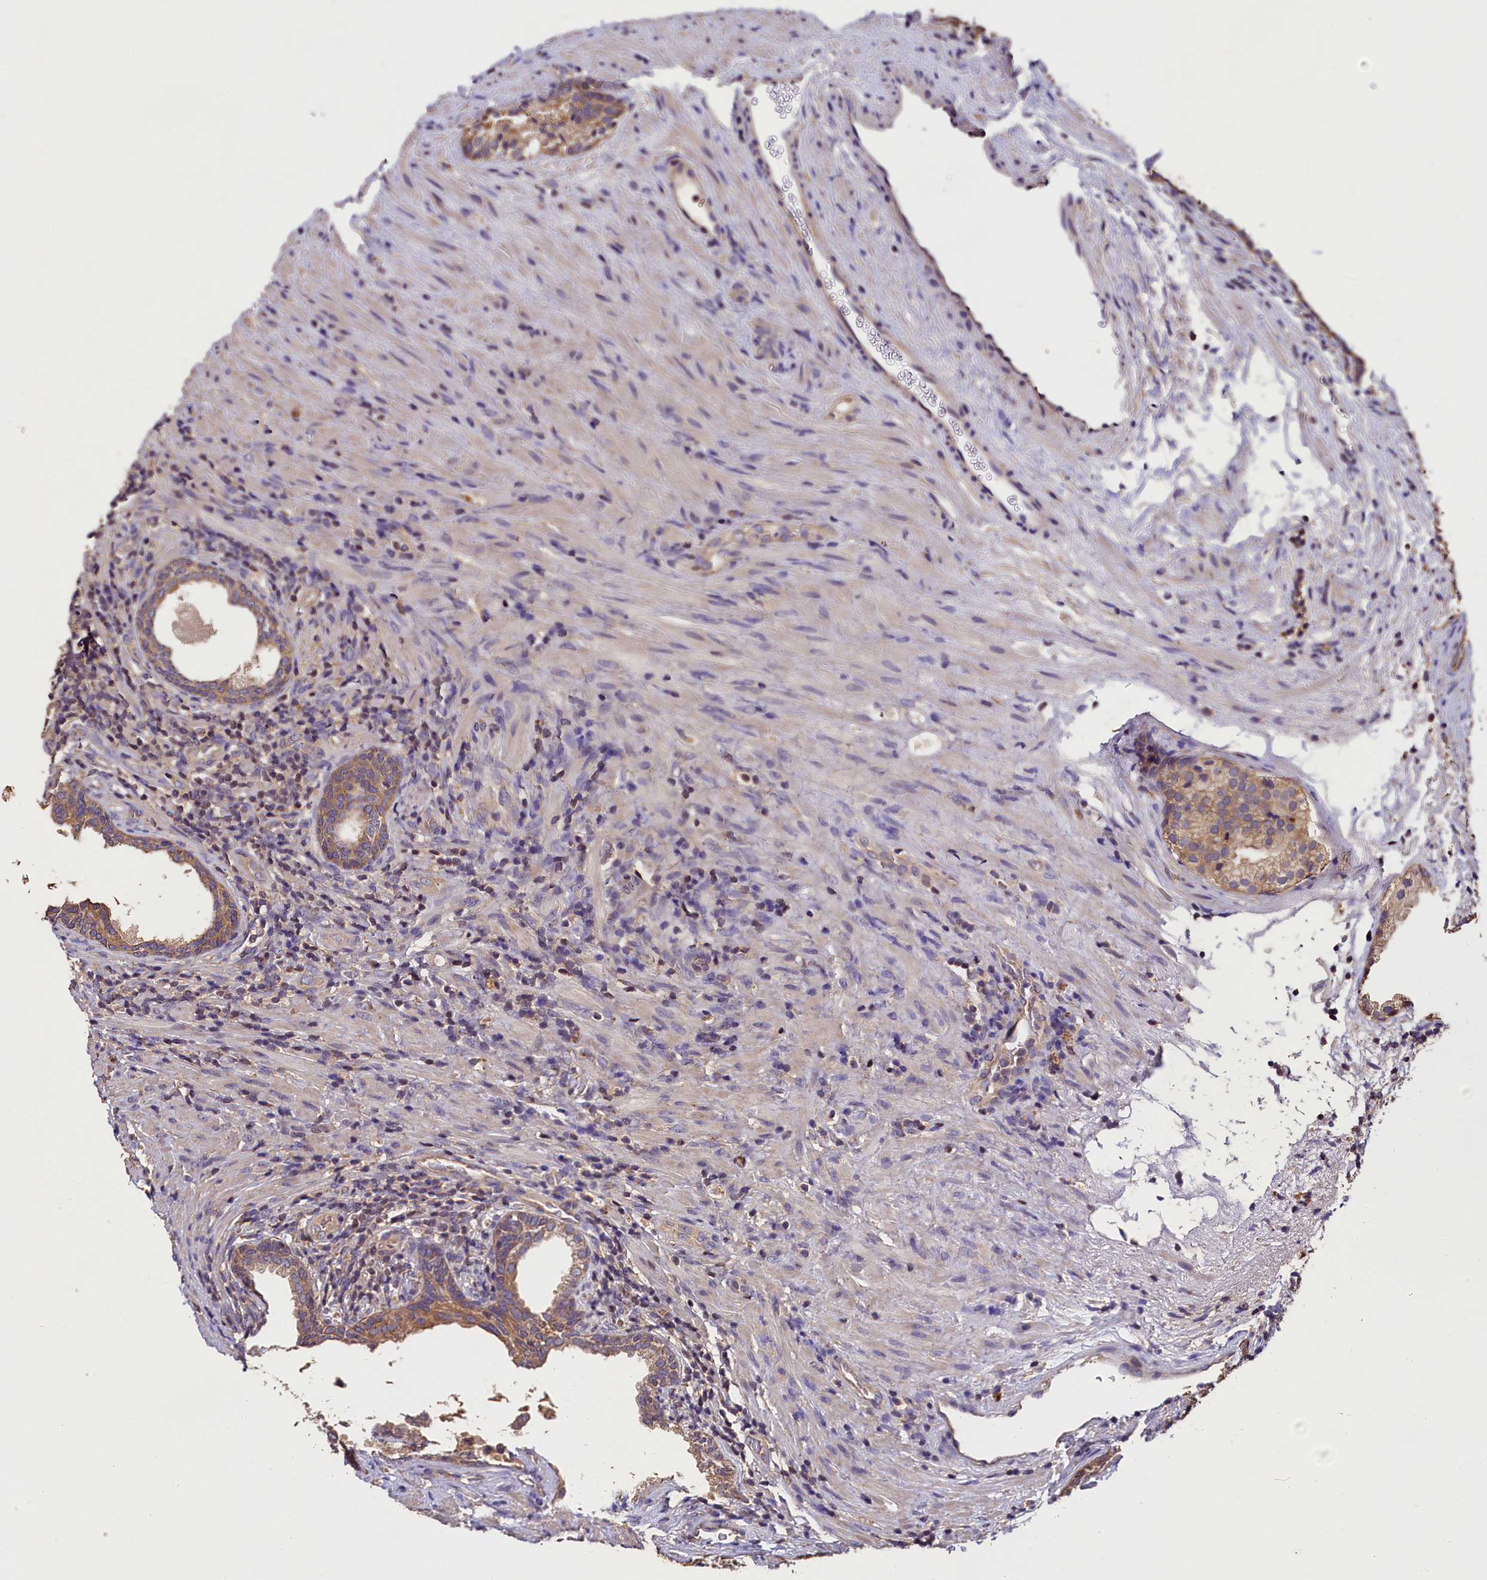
{"staining": {"intensity": "moderate", "quantity": ">75%", "location": "cytoplasmic/membranous"}, "tissue": "prostate", "cell_type": "Glandular cells", "image_type": "normal", "snomed": [{"axis": "morphology", "description": "Normal tissue, NOS"}, {"axis": "topography", "description": "Prostate"}], "caption": "The image shows immunohistochemical staining of benign prostate. There is moderate cytoplasmic/membranous positivity is appreciated in approximately >75% of glandular cells.", "gene": "OAS3", "patient": {"sex": "male", "age": 76}}